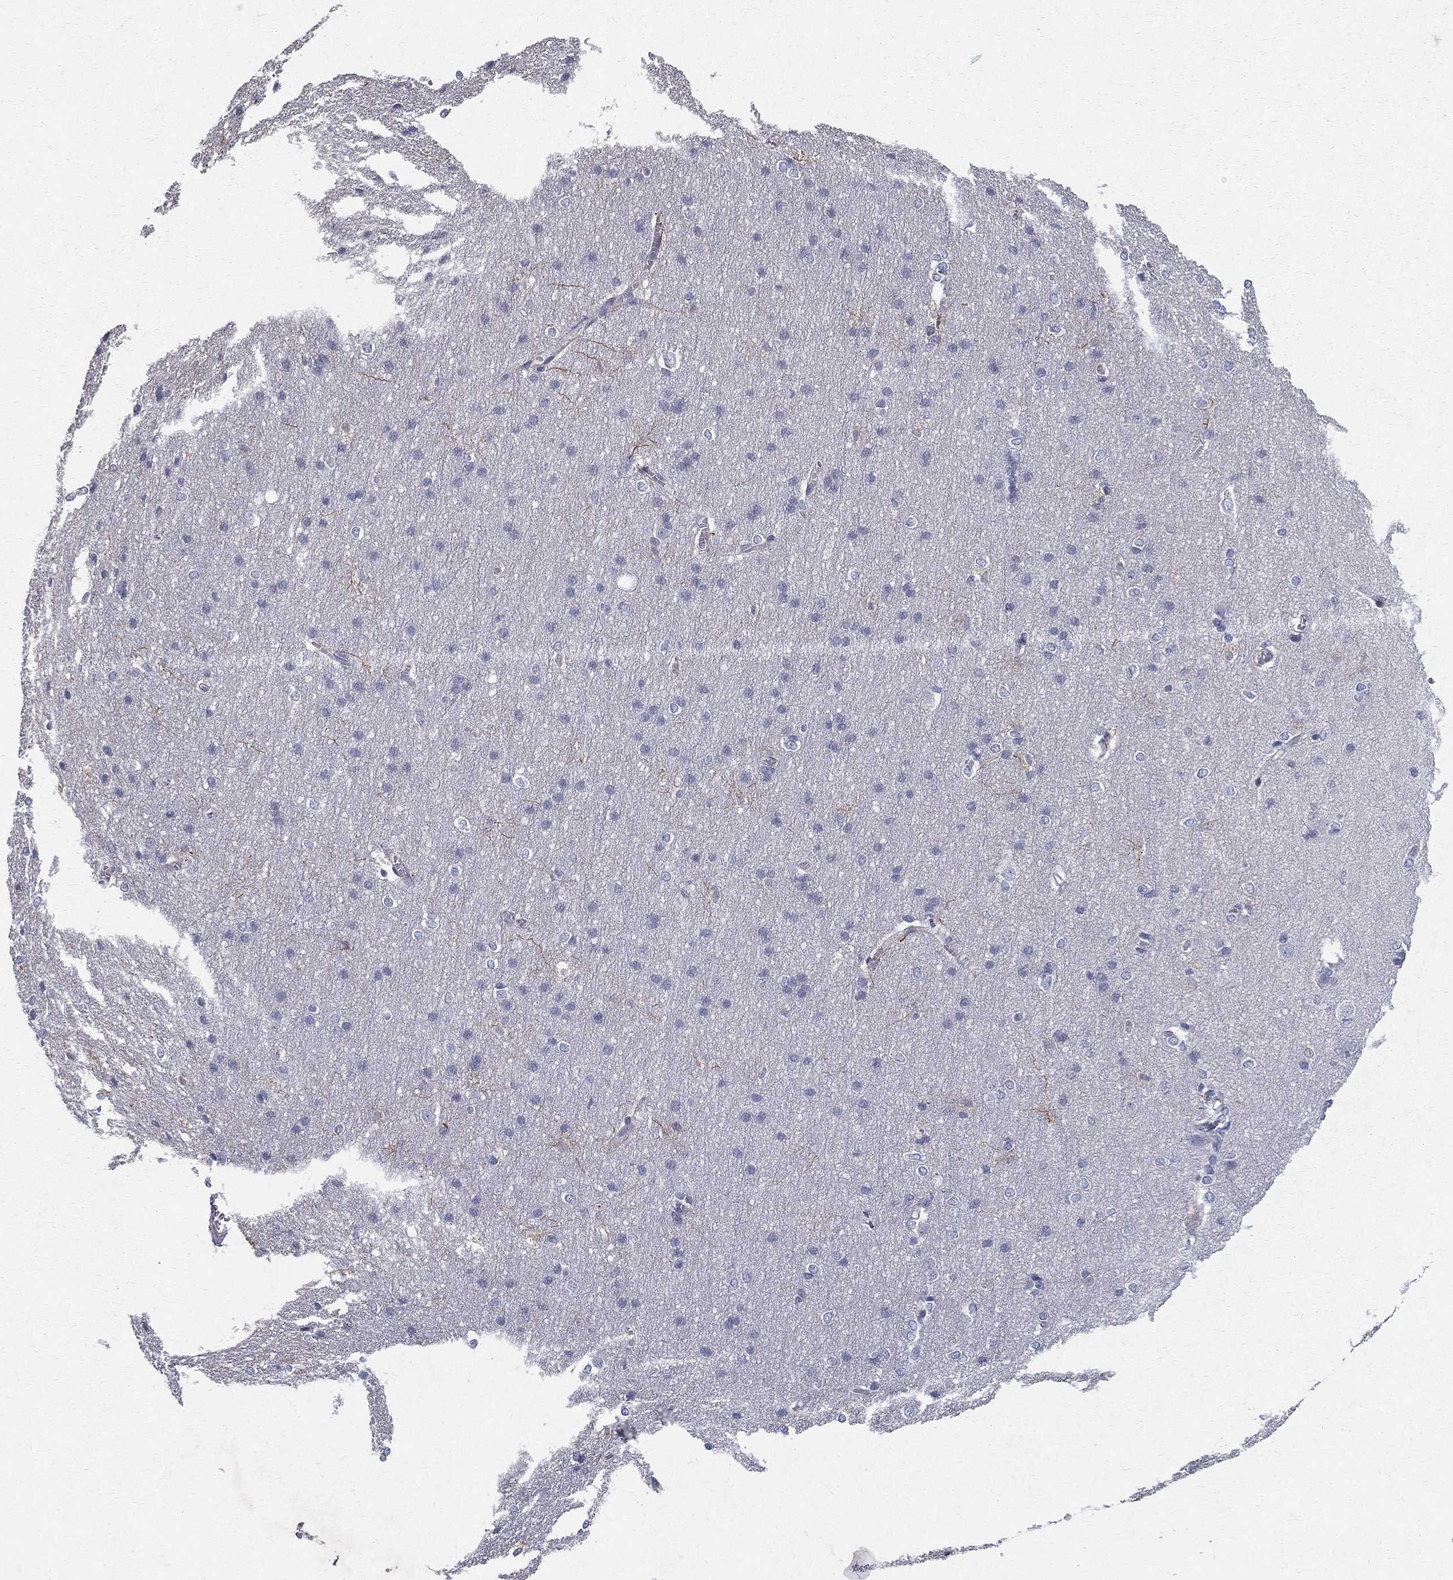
{"staining": {"intensity": "negative", "quantity": "none", "location": "none"}, "tissue": "cerebral cortex", "cell_type": "Endothelial cells", "image_type": "normal", "snomed": [{"axis": "morphology", "description": "Normal tissue, NOS"}, {"axis": "topography", "description": "Cerebral cortex"}], "caption": "This micrograph is of benign cerebral cortex stained with immunohistochemistry to label a protein in brown with the nuclei are counter-stained blue. There is no expression in endothelial cells.", "gene": "CLIC6", "patient": {"sex": "male", "age": 37}}